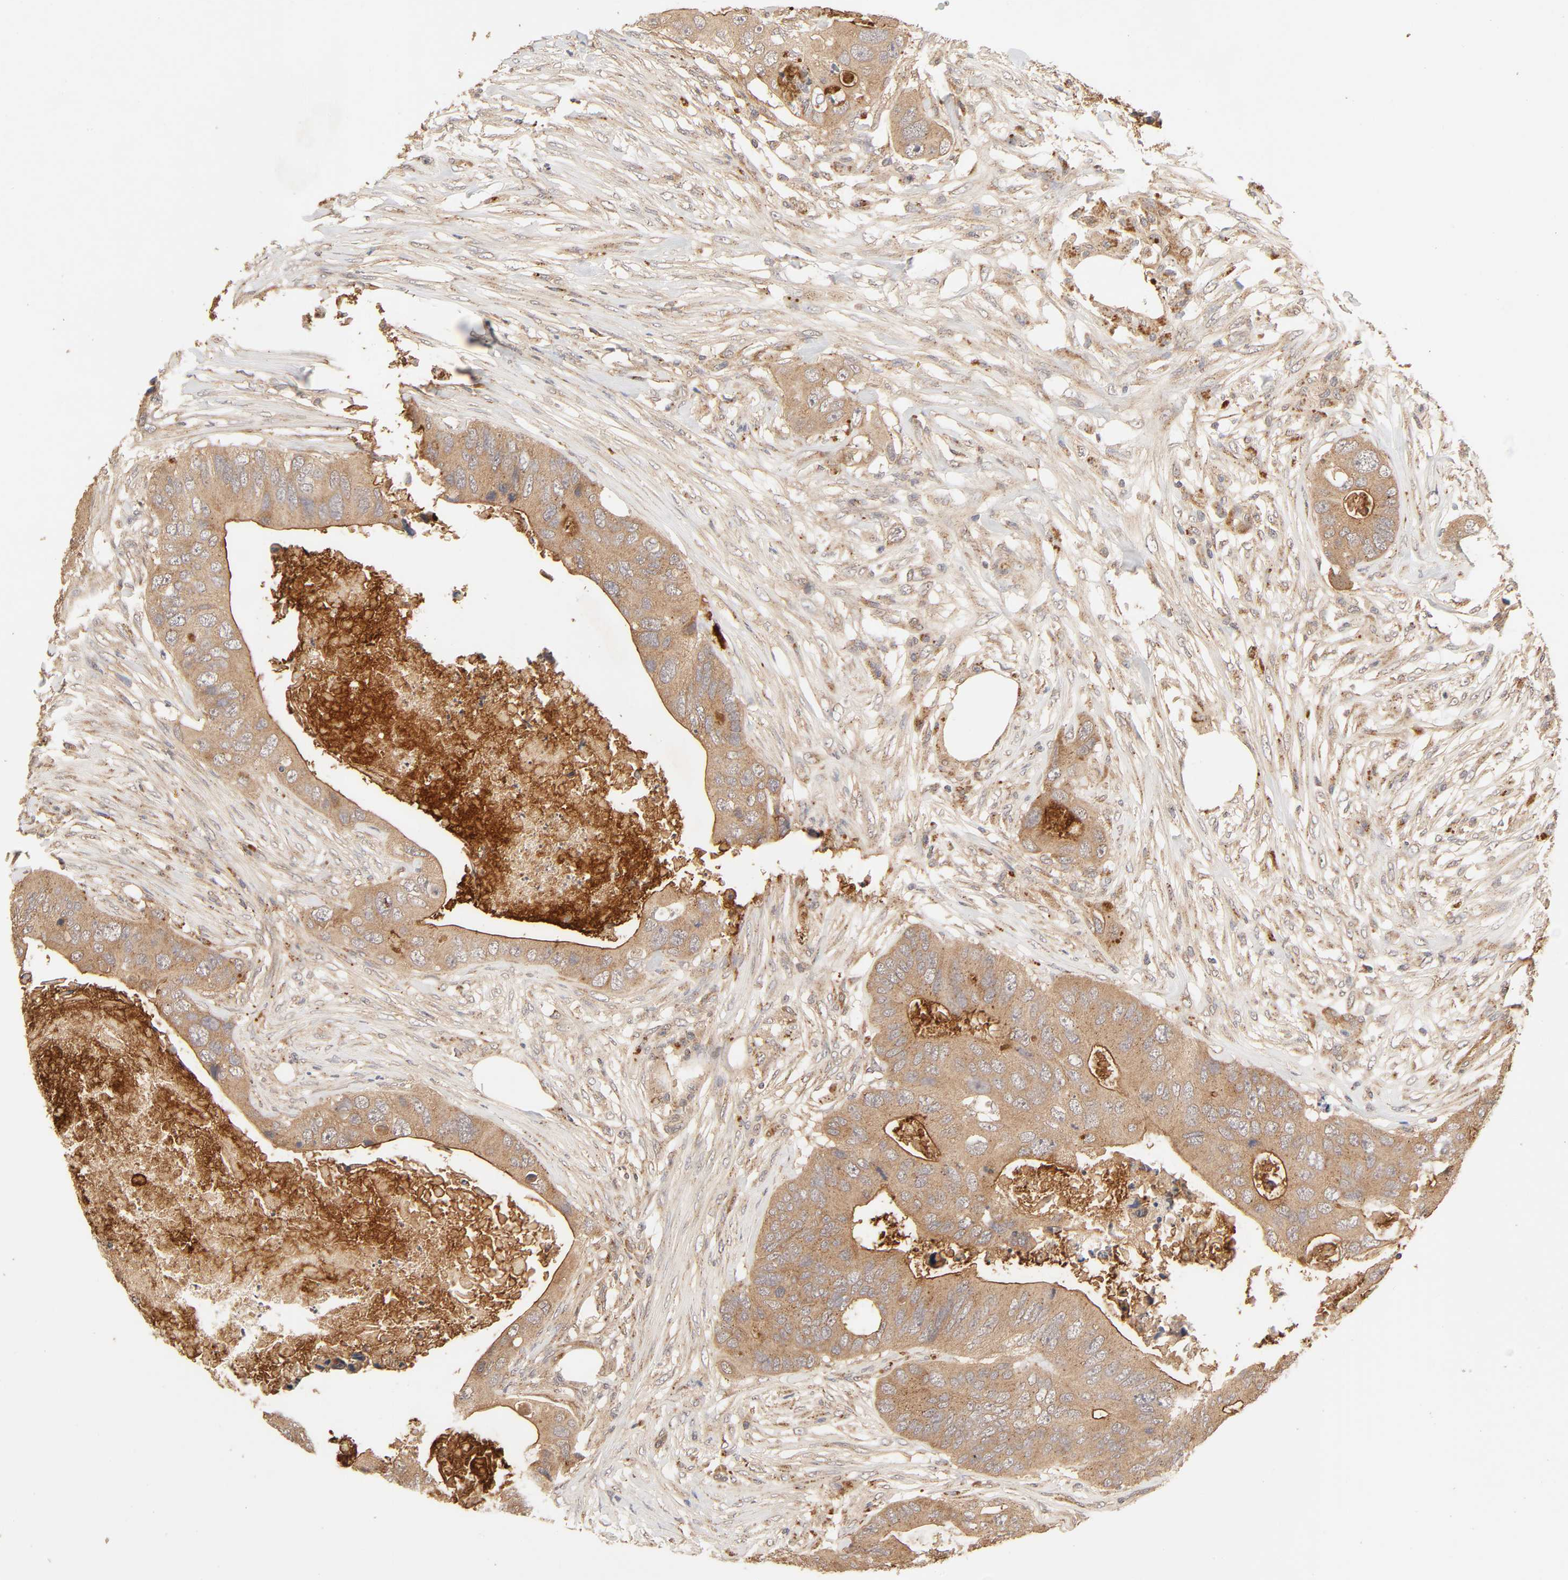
{"staining": {"intensity": "strong", "quantity": ">75%", "location": "cytoplasmic/membranous"}, "tissue": "colorectal cancer", "cell_type": "Tumor cells", "image_type": "cancer", "snomed": [{"axis": "morphology", "description": "Adenocarcinoma, NOS"}, {"axis": "topography", "description": "Colon"}], "caption": "Protein staining of adenocarcinoma (colorectal) tissue reveals strong cytoplasmic/membranous expression in about >75% of tumor cells.", "gene": "EPS8", "patient": {"sex": "male", "age": 71}}